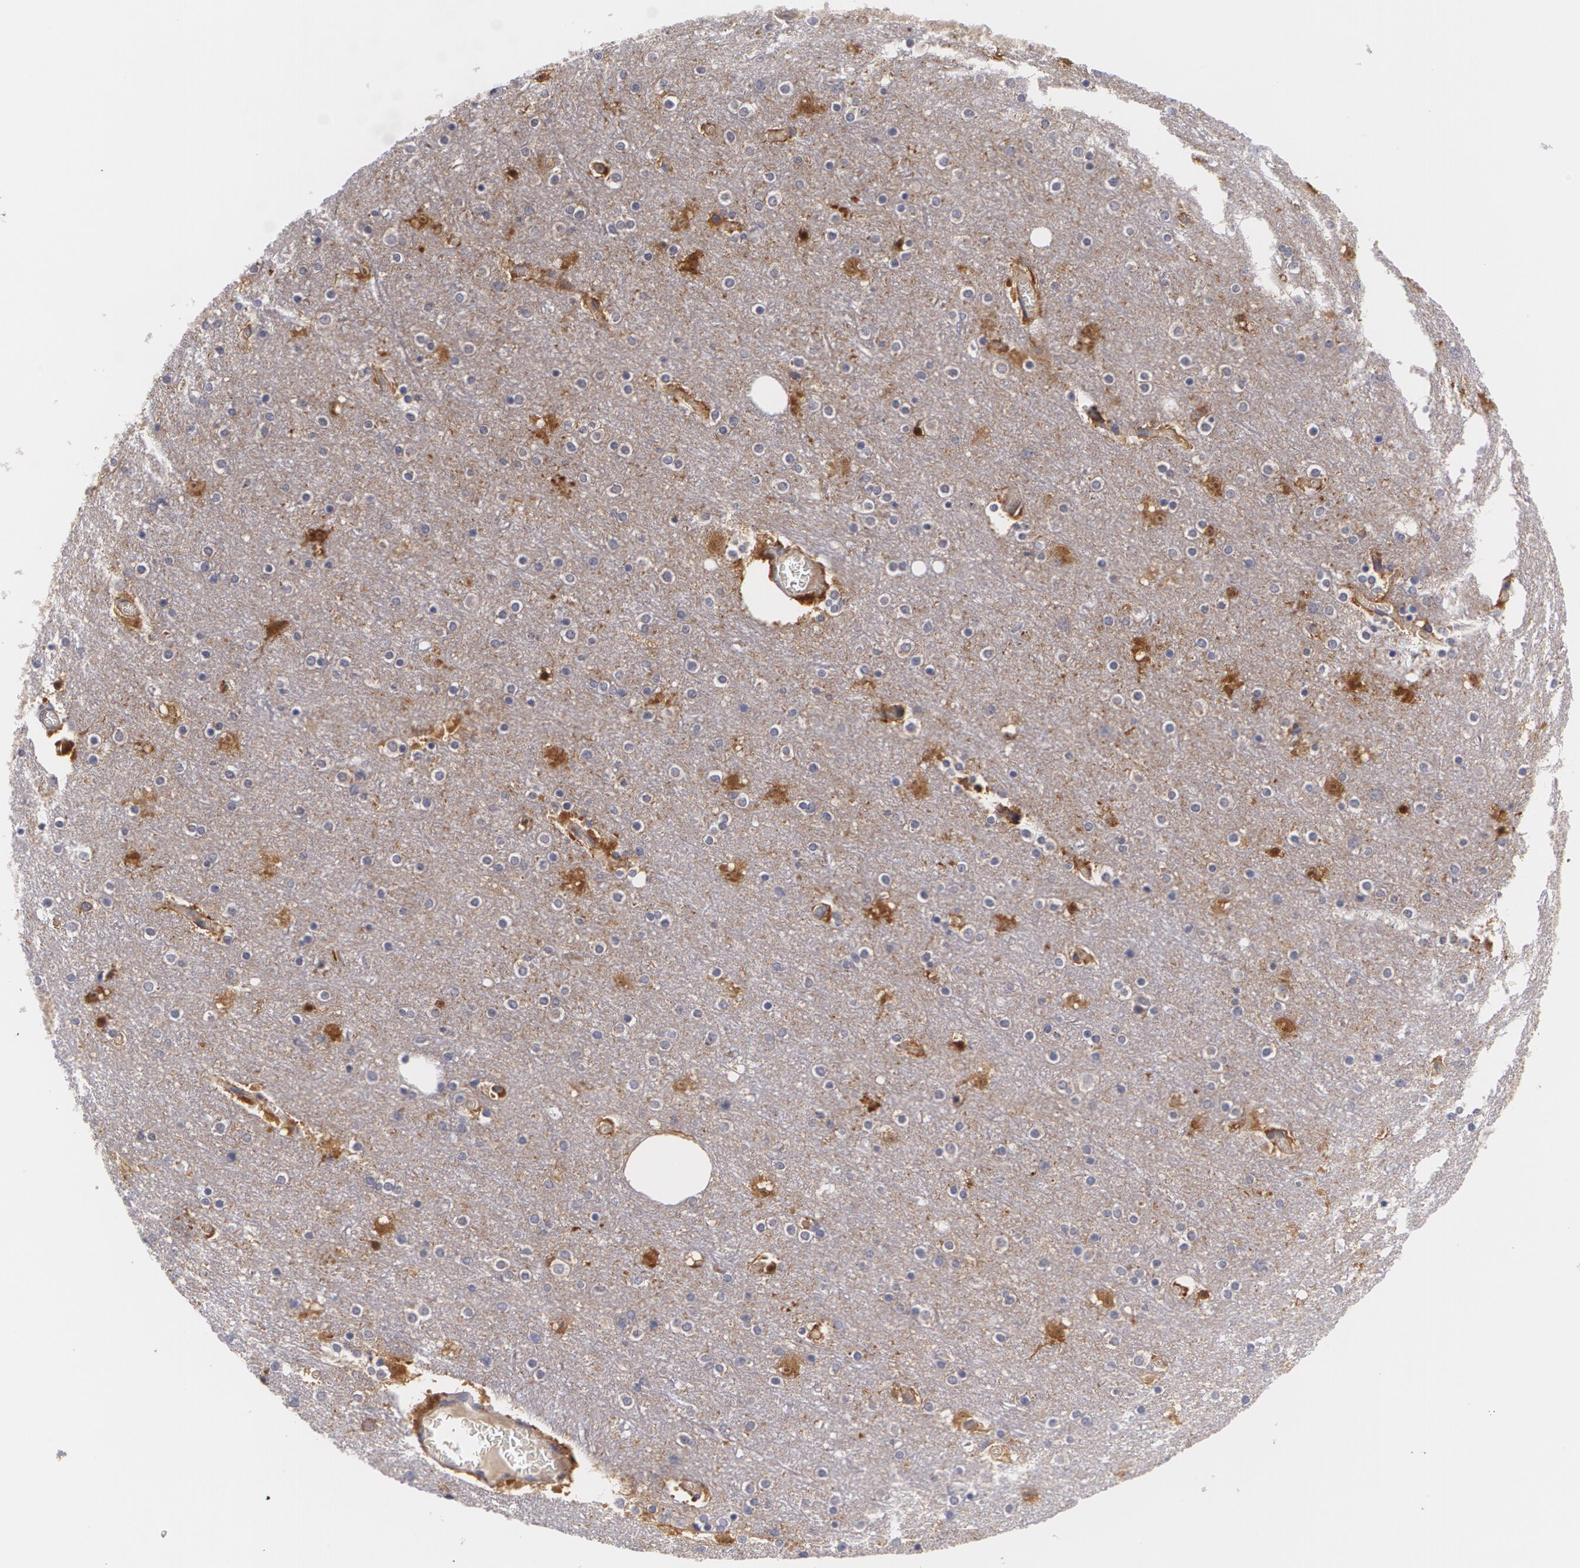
{"staining": {"intensity": "weak", "quantity": "25%-75%", "location": "cytoplasmic/membranous"}, "tissue": "cerebral cortex", "cell_type": "Endothelial cells", "image_type": "normal", "snomed": [{"axis": "morphology", "description": "Normal tissue, NOS"}, {"axis": "topography", "description": "Cerebral cortex"}], "caption": "Brown immunohistochemical staining in benign human cerebral cortex demonstrates weak cytoplasmic/membranous staining in about 25%-75% of endothelial cells.", "gene": "CASK", "patient": {"sex": "female", "age": 54}}